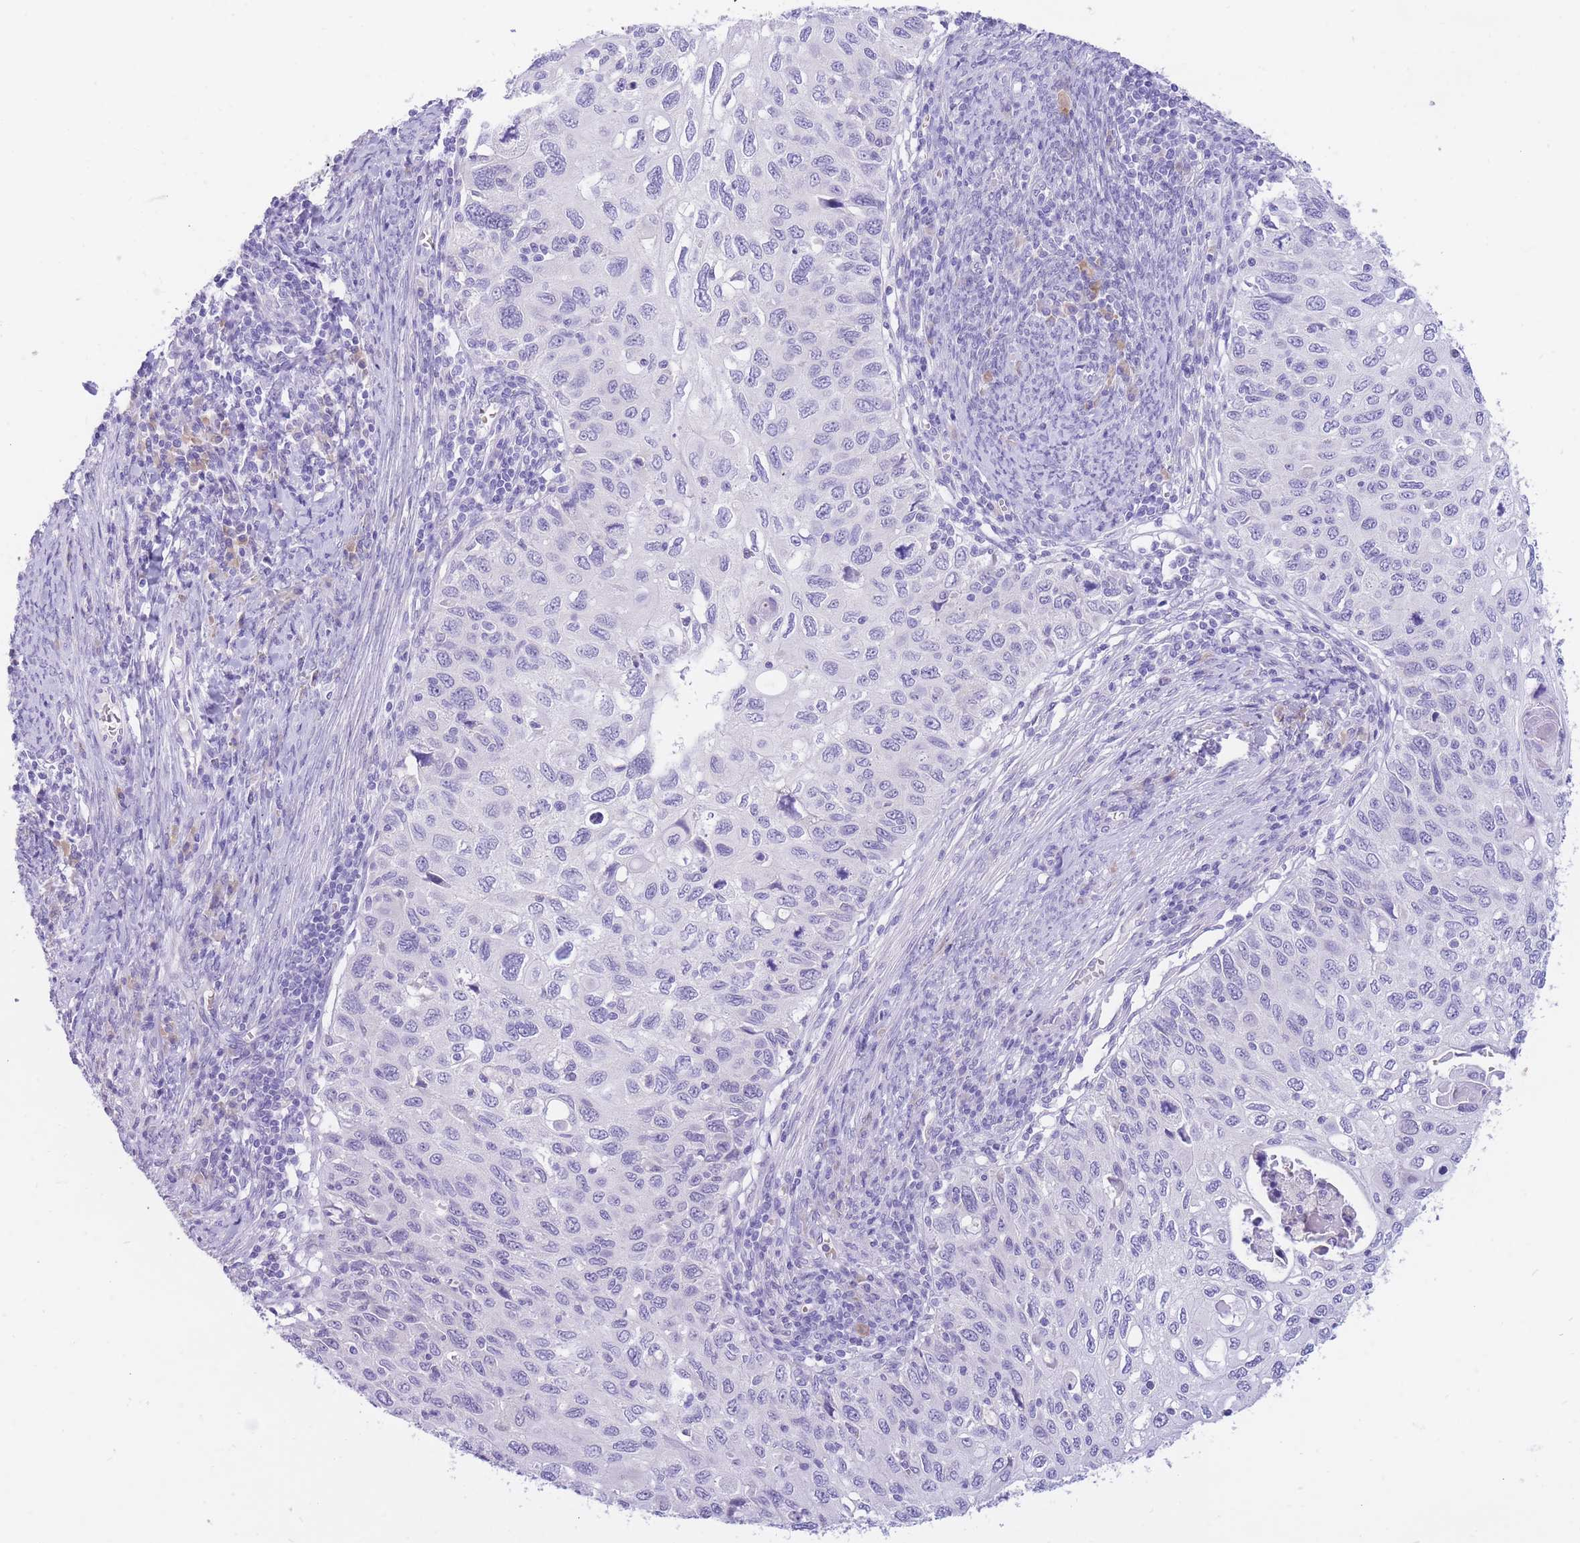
{"staining": {"intensity": "negative", "quantity": "none", "location": "none"}, "tissue": "cervical cancer", "cell_type": "Tumor cells", "image_type": "cancer", "snomed": [{"axis": "morphology", "description": "Squamous cell carcinoma, NOS"}, {"axis": "topography", "description": "Cervix"}], "caption": "A high-resolution photomicrograph shows IHC staining of squamous cell carcinoma (cervical), which displays no significant expression in tumor cells.", "gene": "SSUH2", "patient": {"sex": "female", "age": 70}}